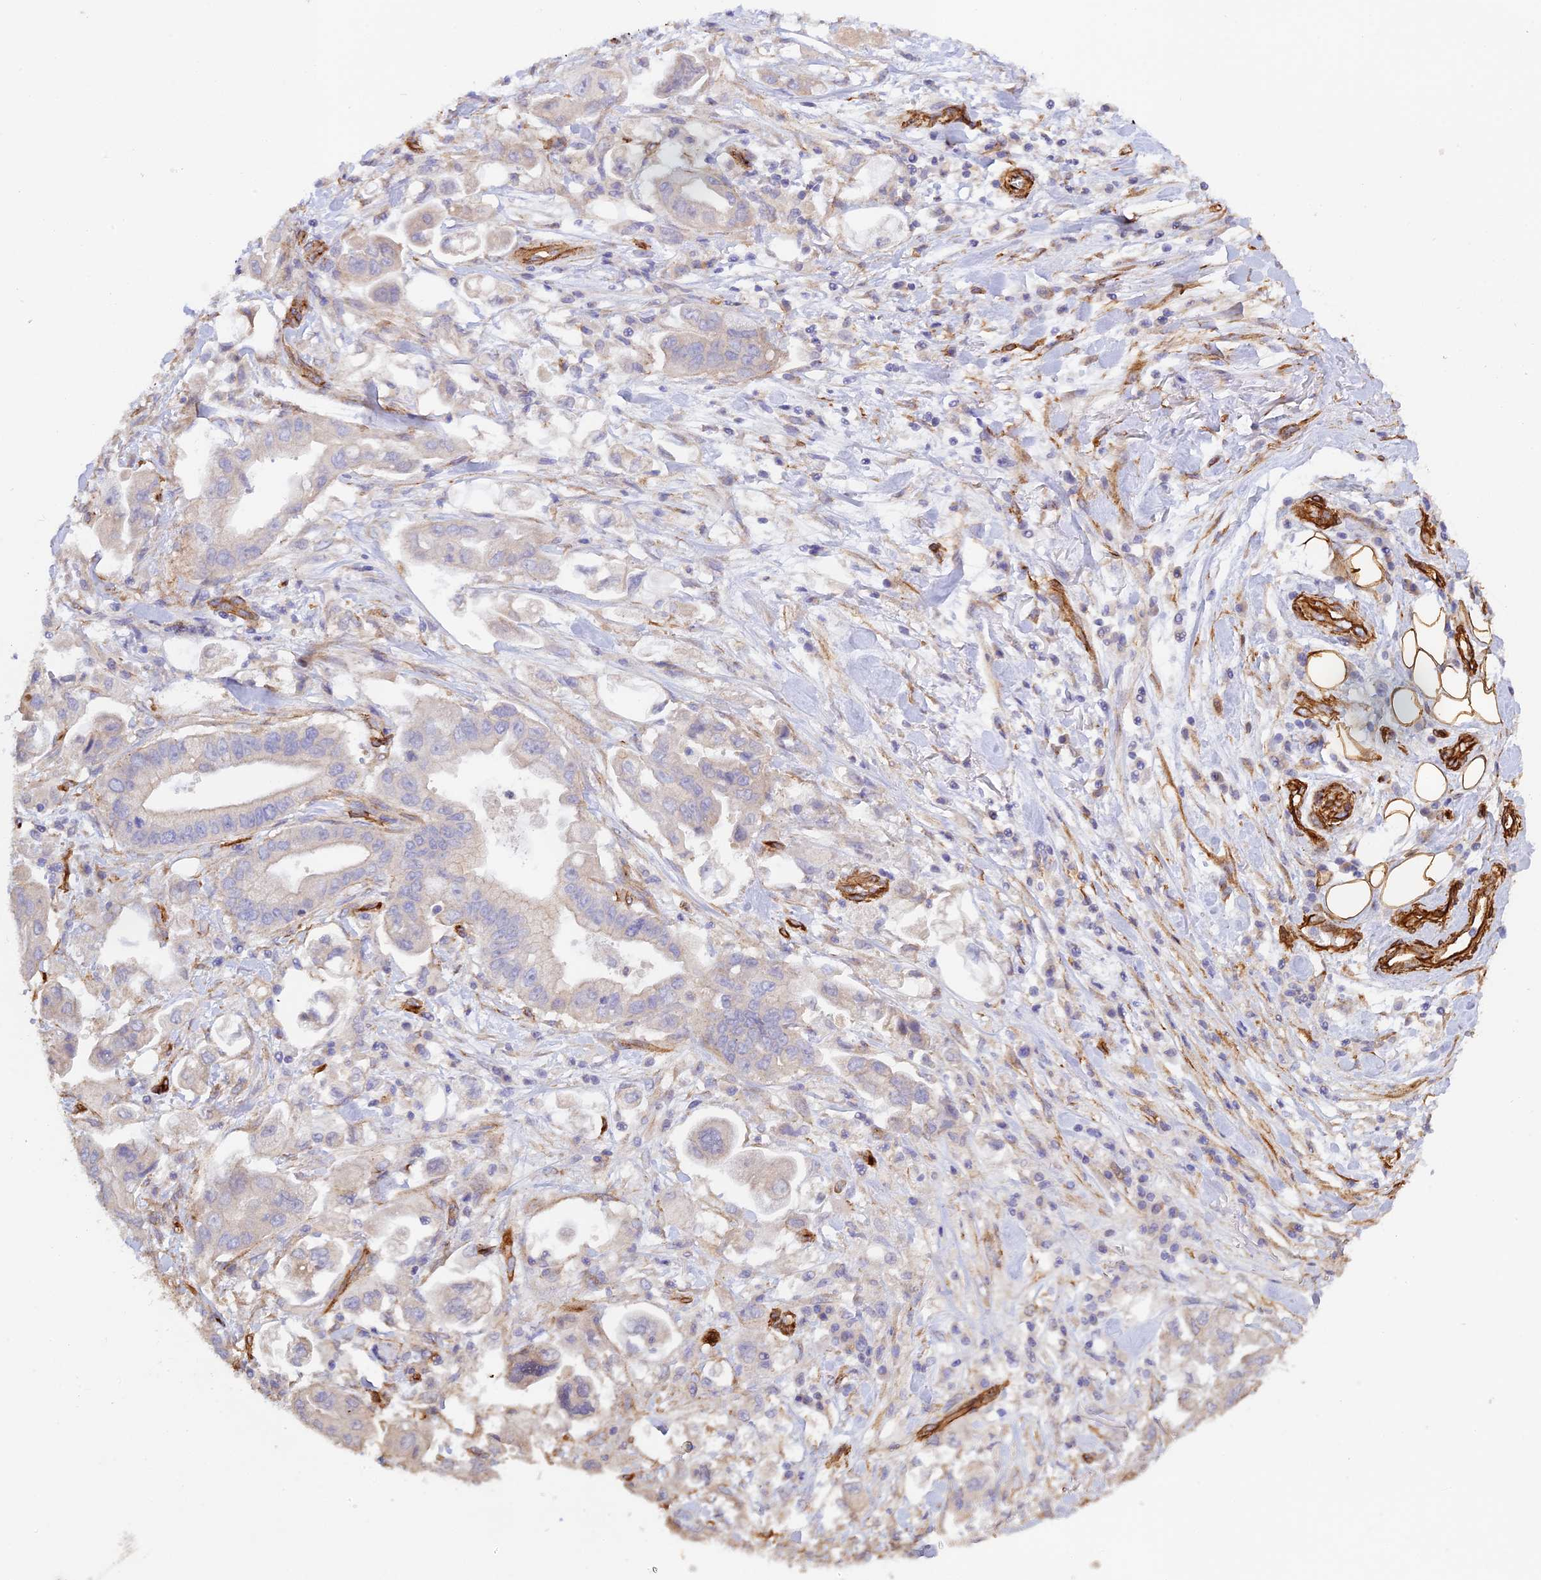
{"staining": {"intensity": "negative", "quantity": "none", "location": "none"}, "tissue": "stomach cancer", "cell_type": "Tumor cells", "image_type": "cancer", "snomed": [{"axis": "morphology", "description": "Adenocarcinoma, NOS"}, {"axis": "topography", "description": "Stomach"}], "caption": "This is an IHC image of human stomach cancer. There is no positivity in tumor cells.", "gene": "MYO9A", "patient": {"sex": "male", "age": 62}}